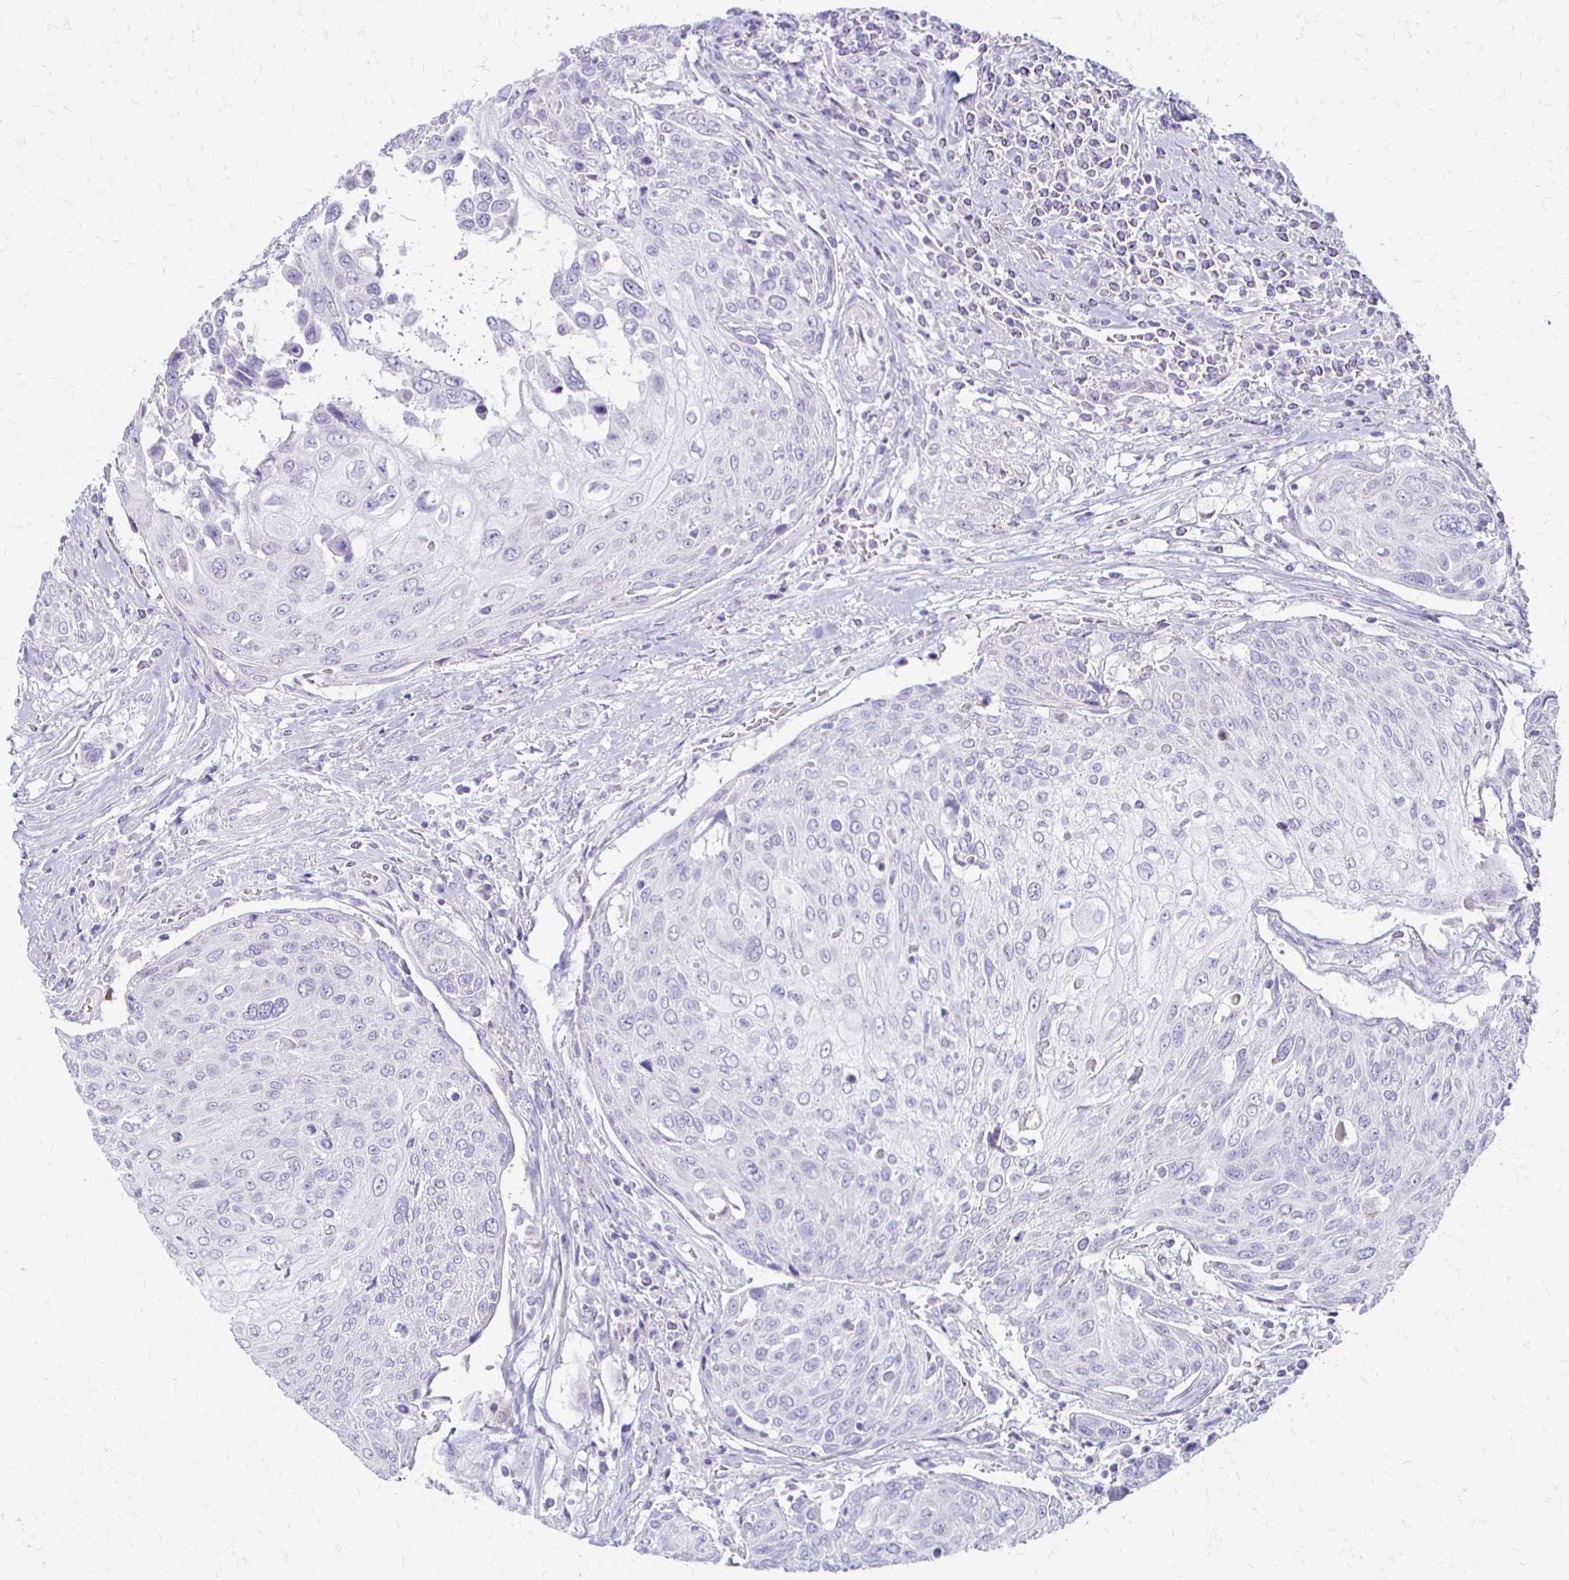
{"staining": {"intensity": "negative", "quantity": "none", "location": "none"}, "tissue": "urothelial cancer", "cell_type": "Tumor cells", "image_type": "cancer", "snomed": [{"axis": "morphology", "description": "Urothelial carcinoma, High grade"}, {"axis": "topography", "description": "Urinary bladder"}], "caption": "Tumor cells show no significant expression in high-grade urothelial carcinoma.", "gene": "ACP5", "patient": {"sex": "female", "age": 70}}